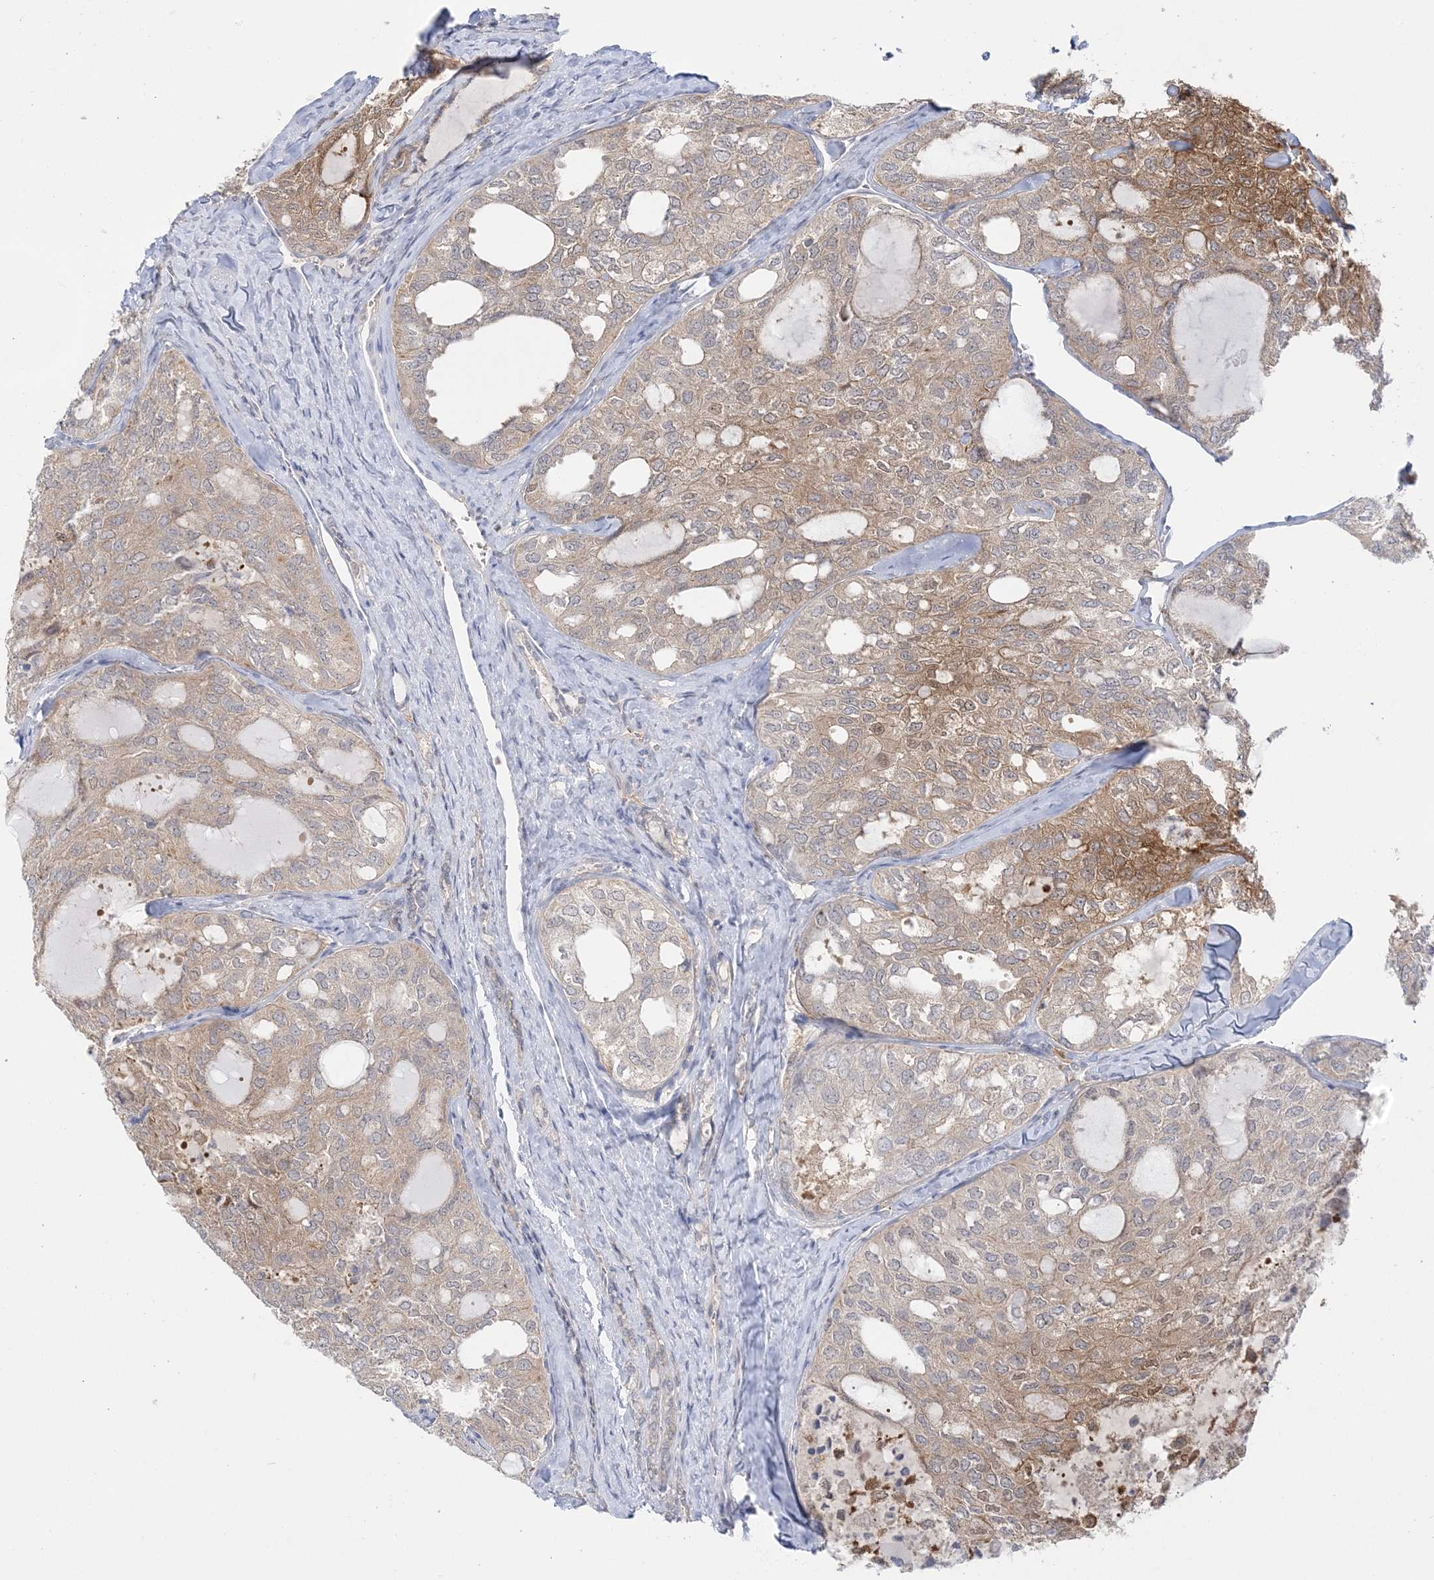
{"staining": {"intensity": "moderate", "quantity": "<25%", "location": "cytoplasmic/membranous"}, "tissue": "thyroid cancer", "cell_type": "Tumor cells", "image_type": "cancer", "snomed": [{"axis": "morphology", "description": "Follicular adenoma carcinoma, NOS"}, {"axis": "topography", "description": "Thyroid gland"}], "caption": "About <25% of tumor cells in thyroid follicular adenoma carcinoma exhibit moderate cytoplasmic/membranous protein expression as visualized by brown immunohistochemical staining.", "gene": "THADA", "patient": {"sex": "male", "age": 75}}